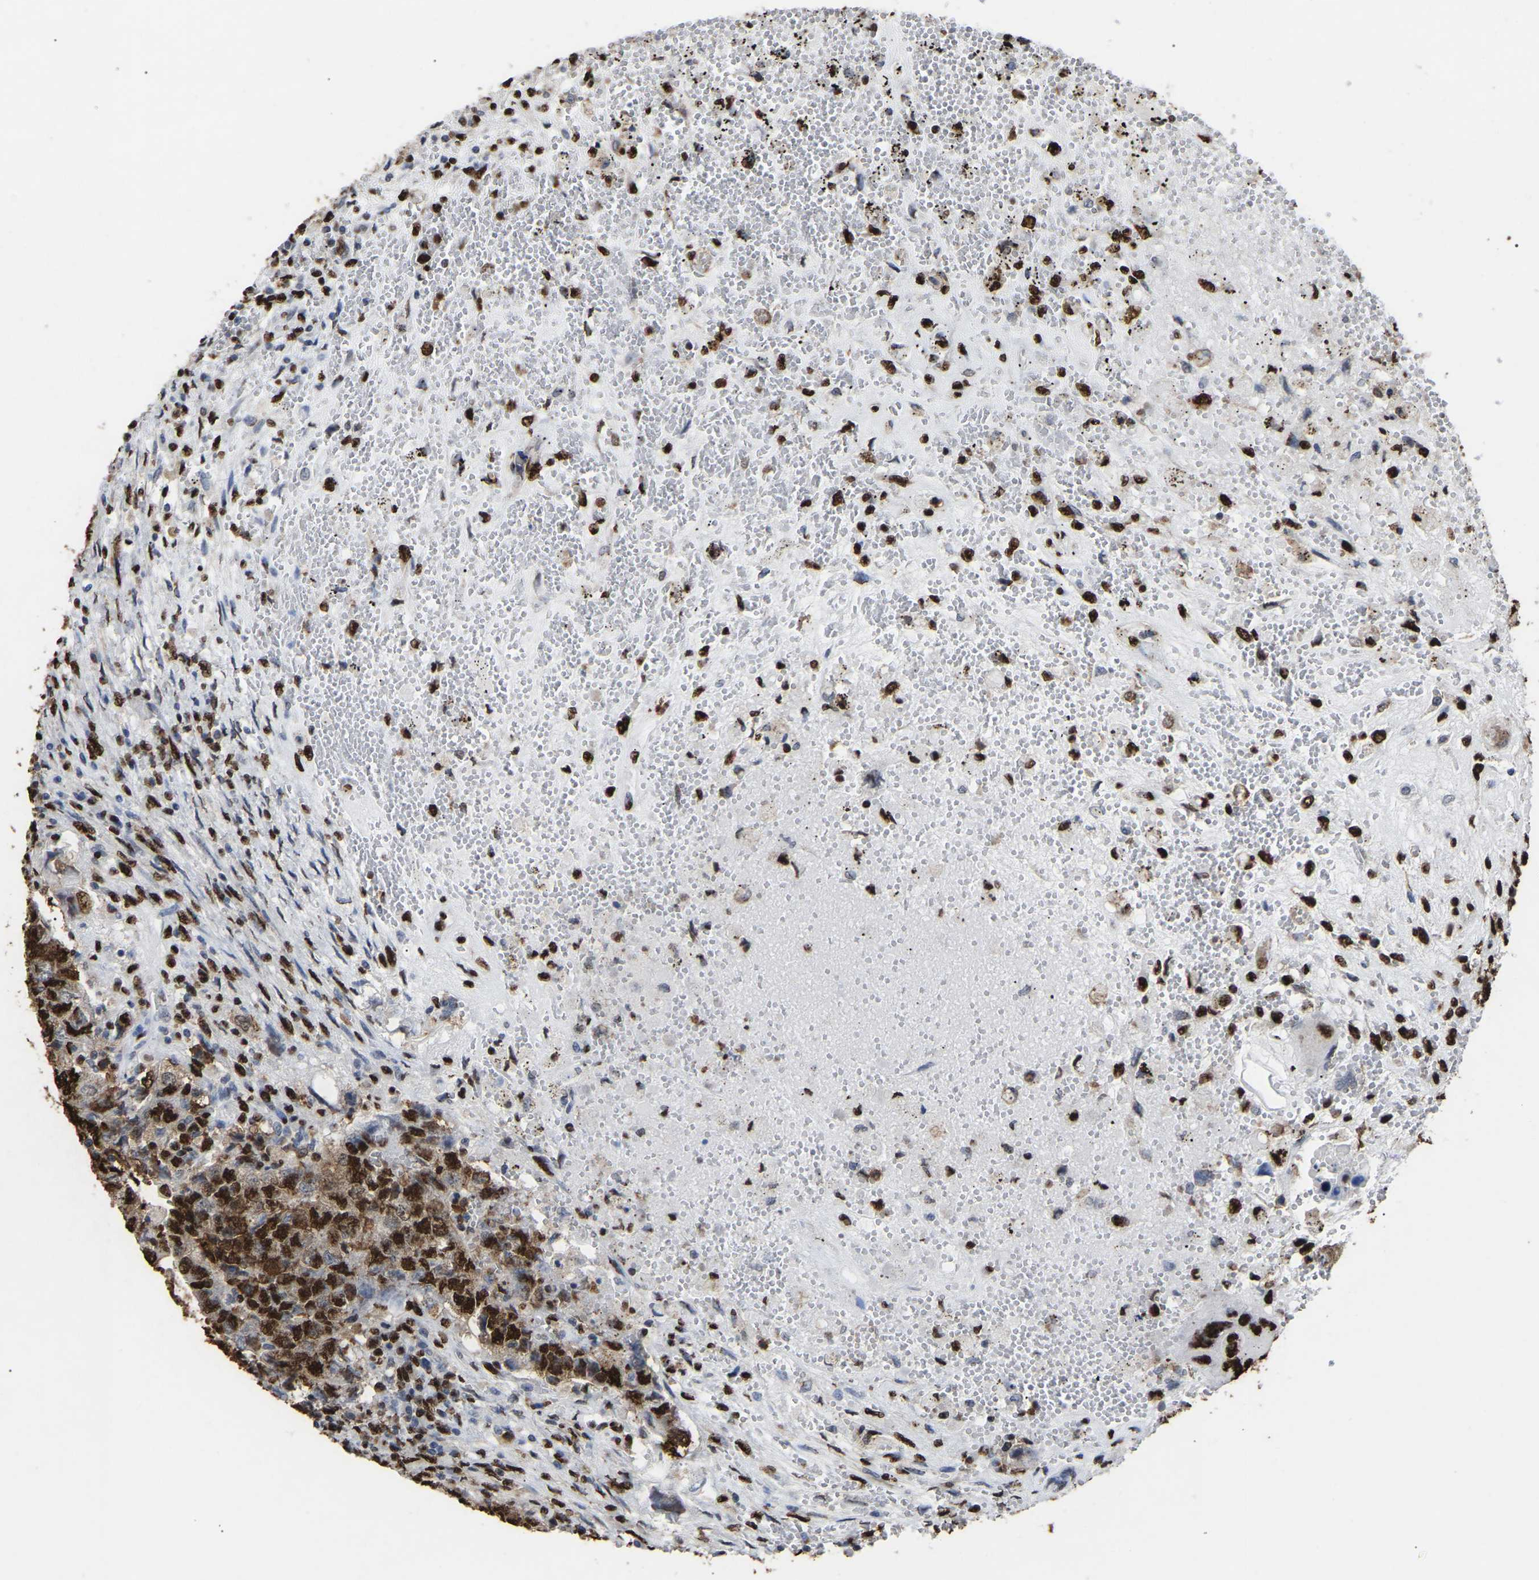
{"staining": {"intensity": "strong", "quantity": ">75%", "location": "nuclear"}, "tissue": "testis cancer", "cell_type": "Tumor cells", "image_type": "cancer", "snomed": [{"axis": "morphology", "description": "Carcinoma, Embryonal, NOS"}, {"axis": "topography", "description": "Testis"}], "caption": "A histopathology image of embryonal carcinoma (testis) stained for a protein shows strong nuclear brown staining in tumor cells. The staining was performed using DAB to visualize the protein expression in brown, while the nuclei were stained in blue with hematoxylin (Magnification: 20x).", "gene": "RBL2", "patient": {"sex": "male", "age": 26}}